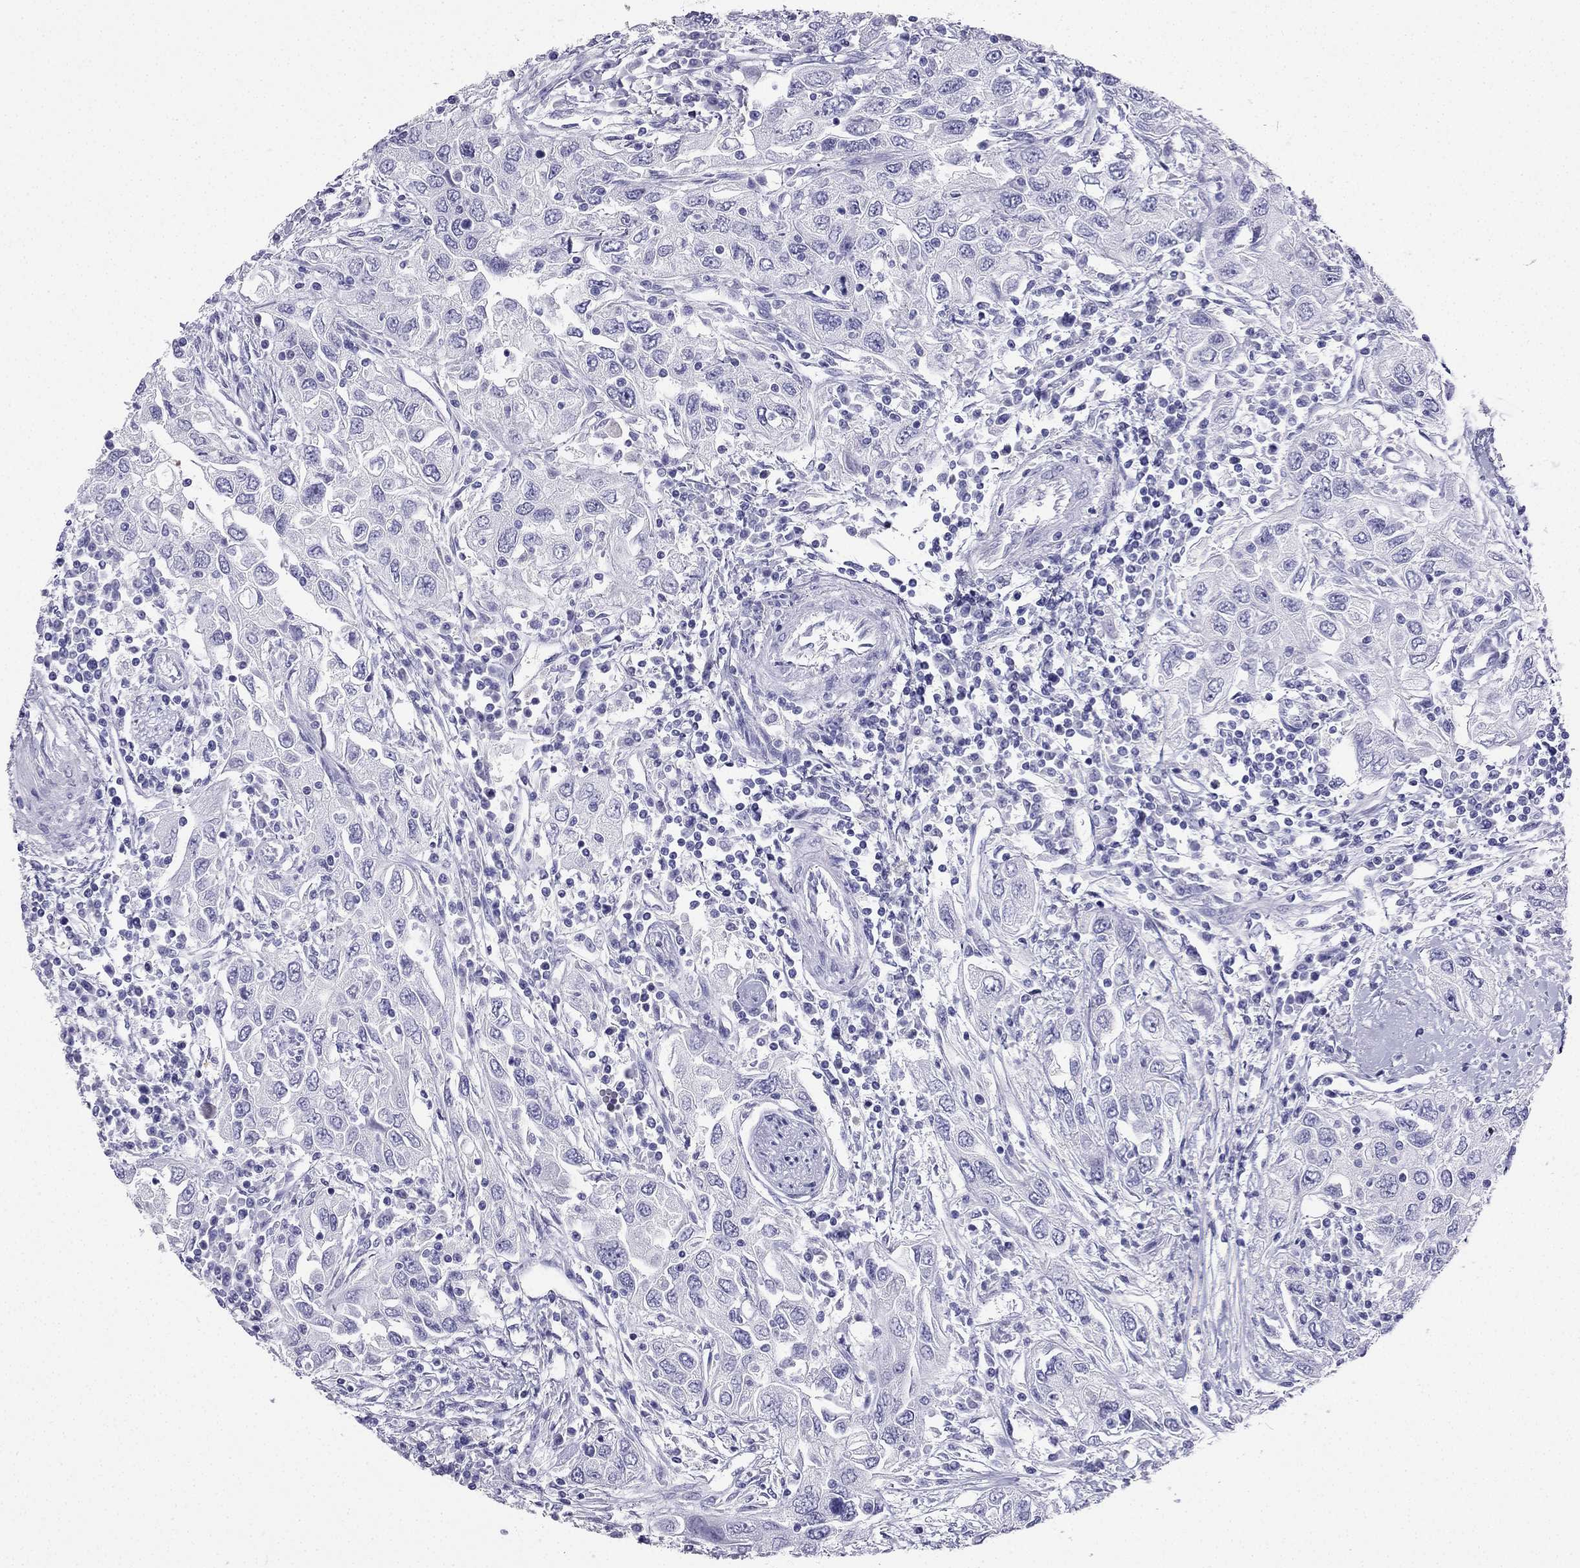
{"staining": {"intensity": "negative", "quantity": "none", "location": "none"}, "tissue": "urothelial cancer", "cell_type": "Tumor cells", "image_type": "cancer", "snomed": [{"axis": "morphology", "description": "Urothelial carcinoma, High grade"}, {"axis": "topography", "description": "Urinary bladder"}], "caption": "Photomicrograph shows no significant protein positivity in tumor cells of urothelial cancer.", "gene": "SLC18A2", "patient": {"sex": "male", "age": 76}}